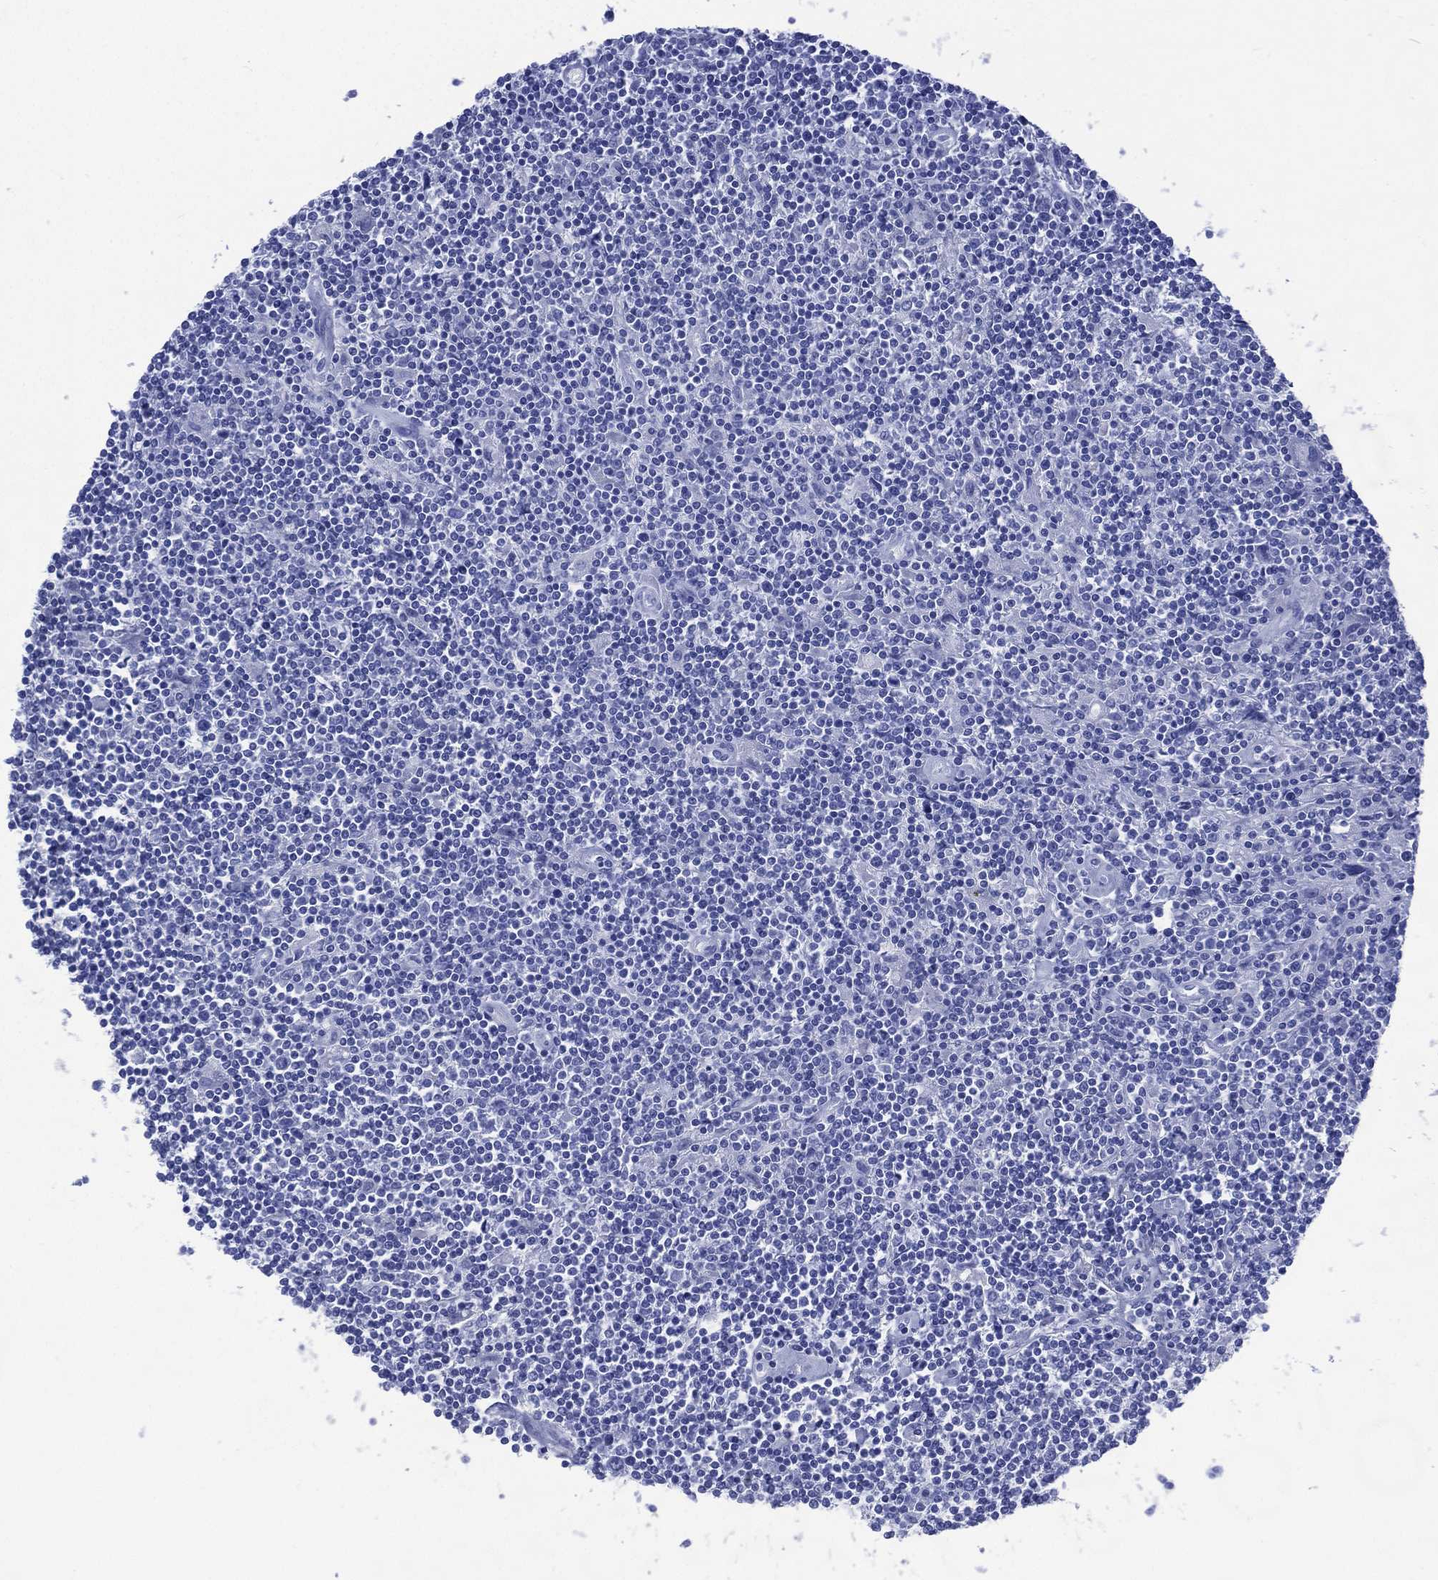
{"staining": {"intensity": "negative", "quantity": "none", "location": "none"}, "tissue": "lymphoma", "cell_type": "Tumor cells", "image_type": "cancer", "snomed": [{"axis": "morphology", "description": "Hodgkin's disease, NOS"}, {"axis": "topography", "description": "Lymph node"}], "caption": "Immunohistochemistry (IHC) photomicrograph of lymphoma stained for a protein (brown), which exhibits no positivity in tumor cells.", "gene": "SHCBP1L", "patient": {"sex": "male", "age": 40}}